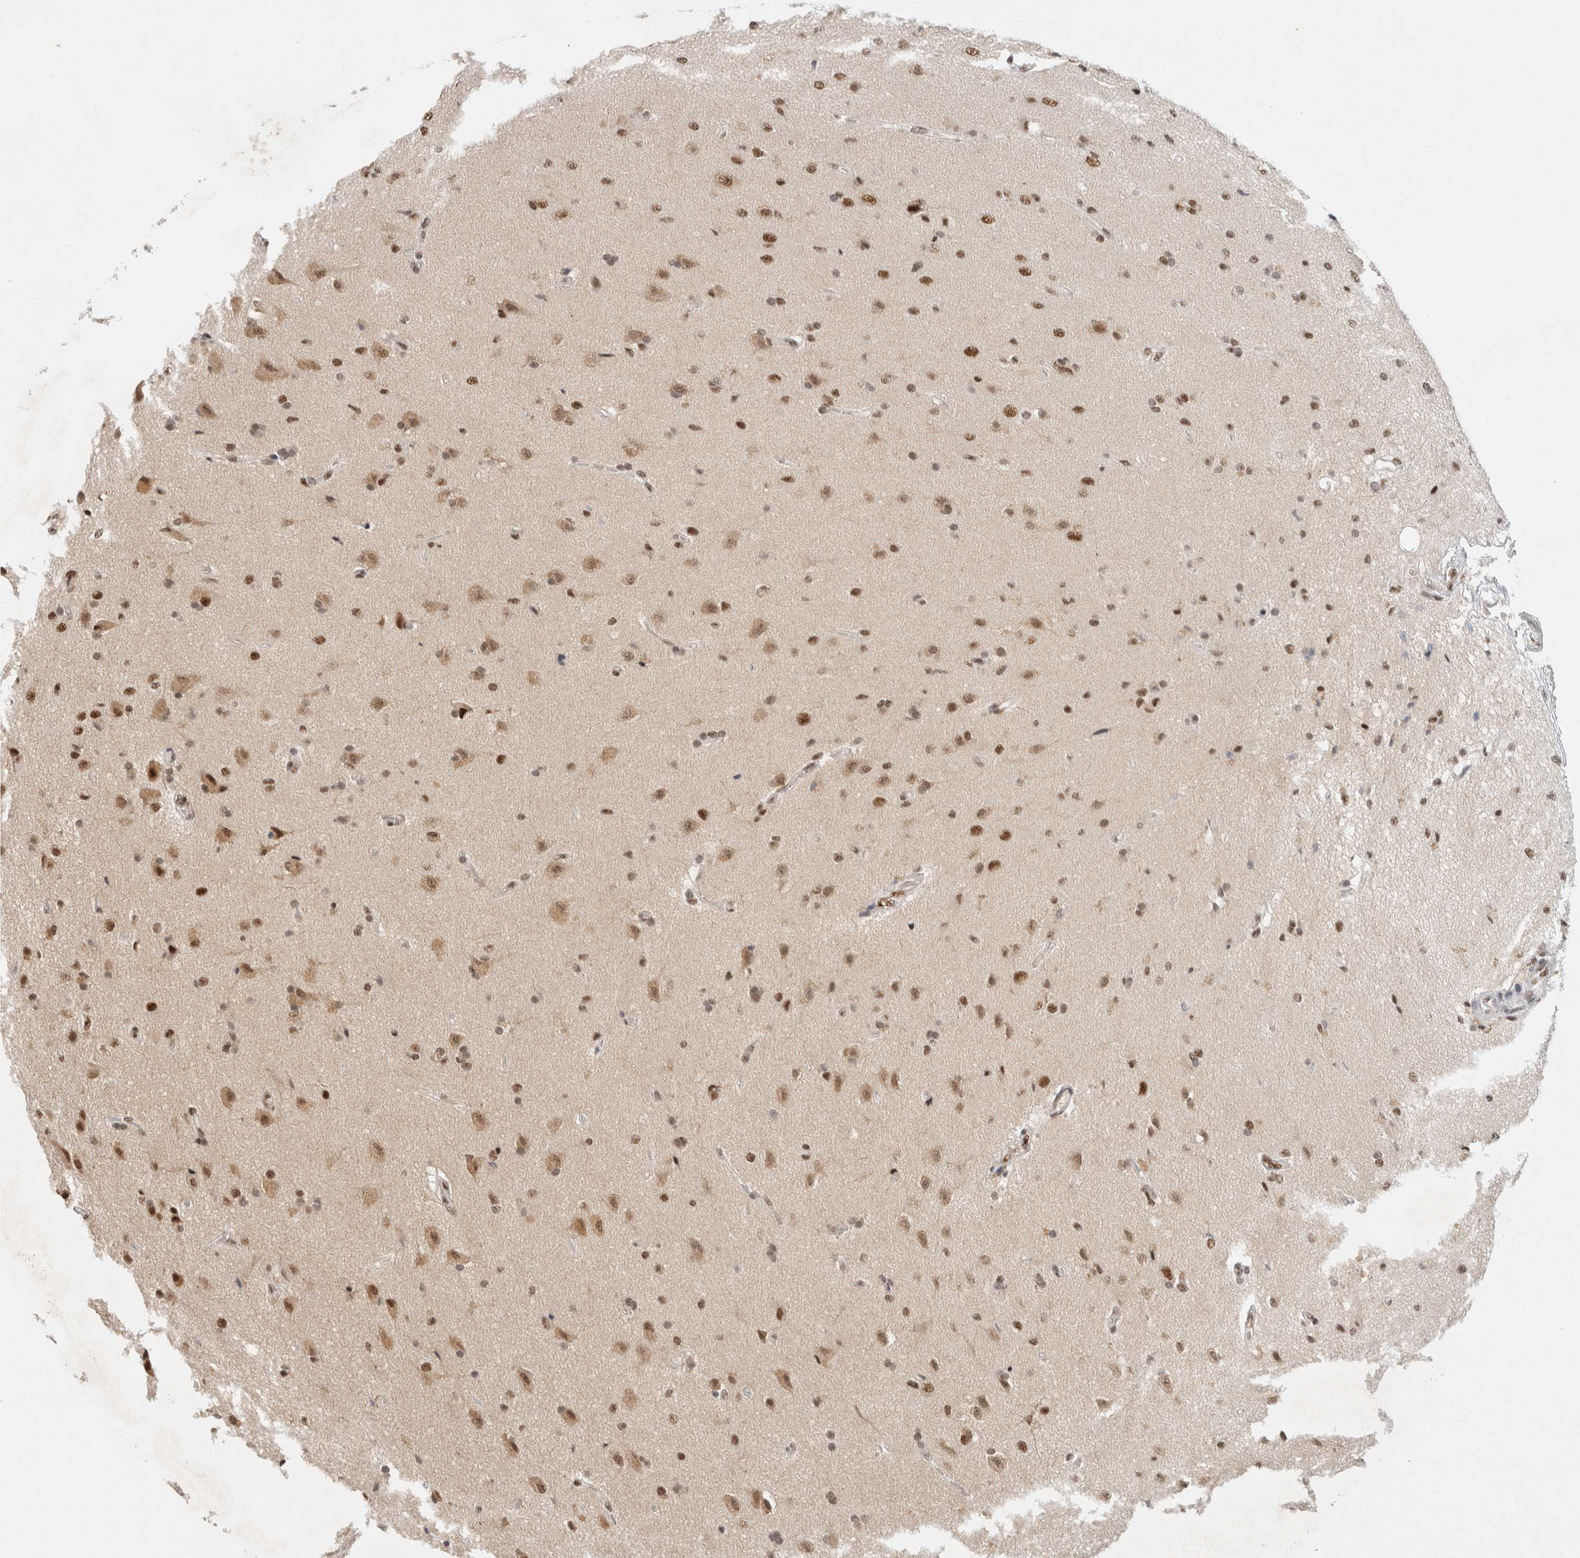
{"staining": {"intensity": "moderate", "quantity": ">75%", "location": "nuclear"}, "tissue": "glioma", "cell_type": "Tumor cells", "image_type": "cancer", "snomed": [{"axis": "morphology", "description": "Glioma, malignant, High grade"}, {"axis": "topography", "description": "Brain"}], "caption": "This micrograph displays malignant glioma (high-grade) stained with immunohistochemistry to label a protein in brown. The nuclear of tumor cells show moderate positivity for the protein. Nuclei are counter-stained blue.", "gene": "DDX42", "patient": {"sex": "male", "age": 72}}